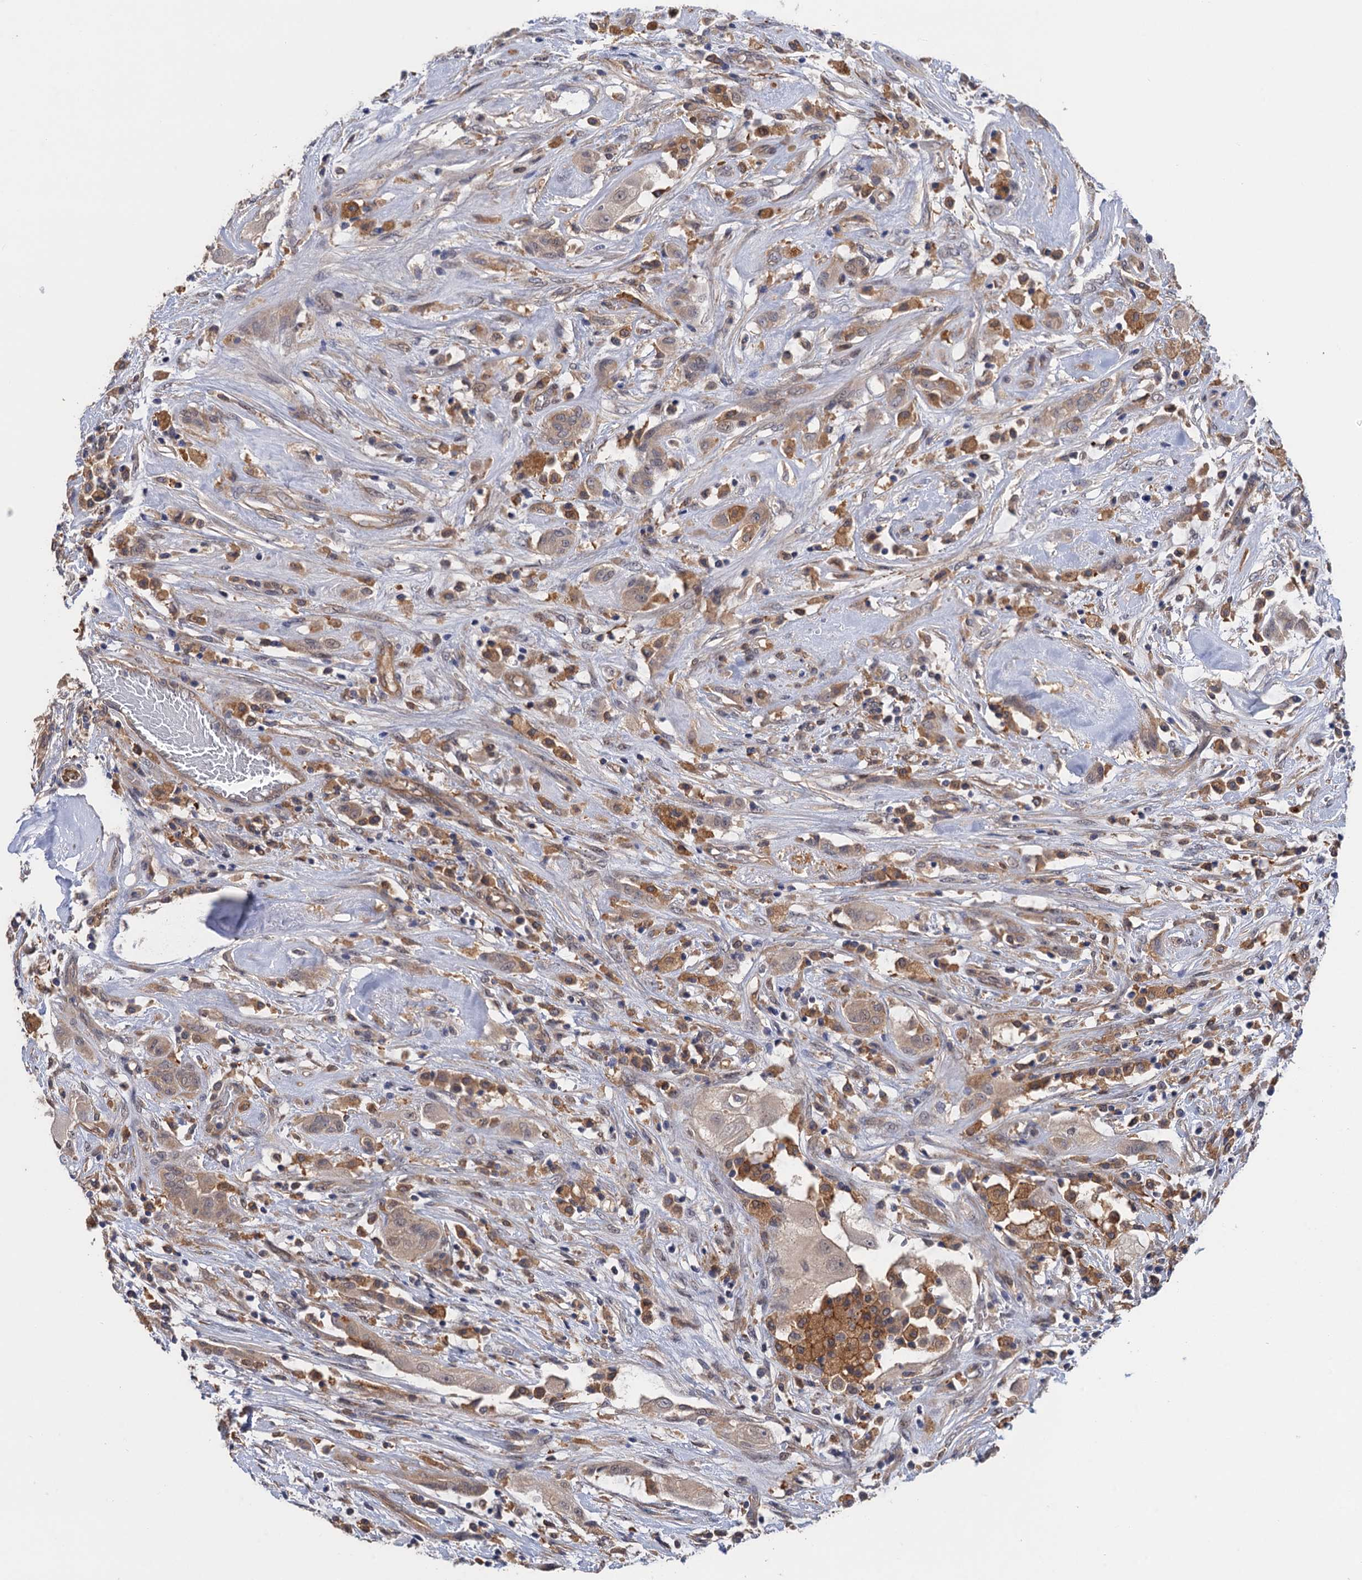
{"staining": {"intensity": "weak", "quantity": "<25%", "location": "cytoplasmic/membranous"}, "tissue": "thyroid cancer", "cell_type": "Tumor cells", "image_type": "cancer", "snomed": [{"axis": "morphology", "description": "Papillary adenocarcinoma, NOS"}, {"axis": "topography", "description": "Thyroid gland"}], "caption": "The photomicrograph demonstrates no significant staining in tumor cells of thyroid cancer.", "gene": "NEK8", "patient": {"sex": "female", "age": 59}}